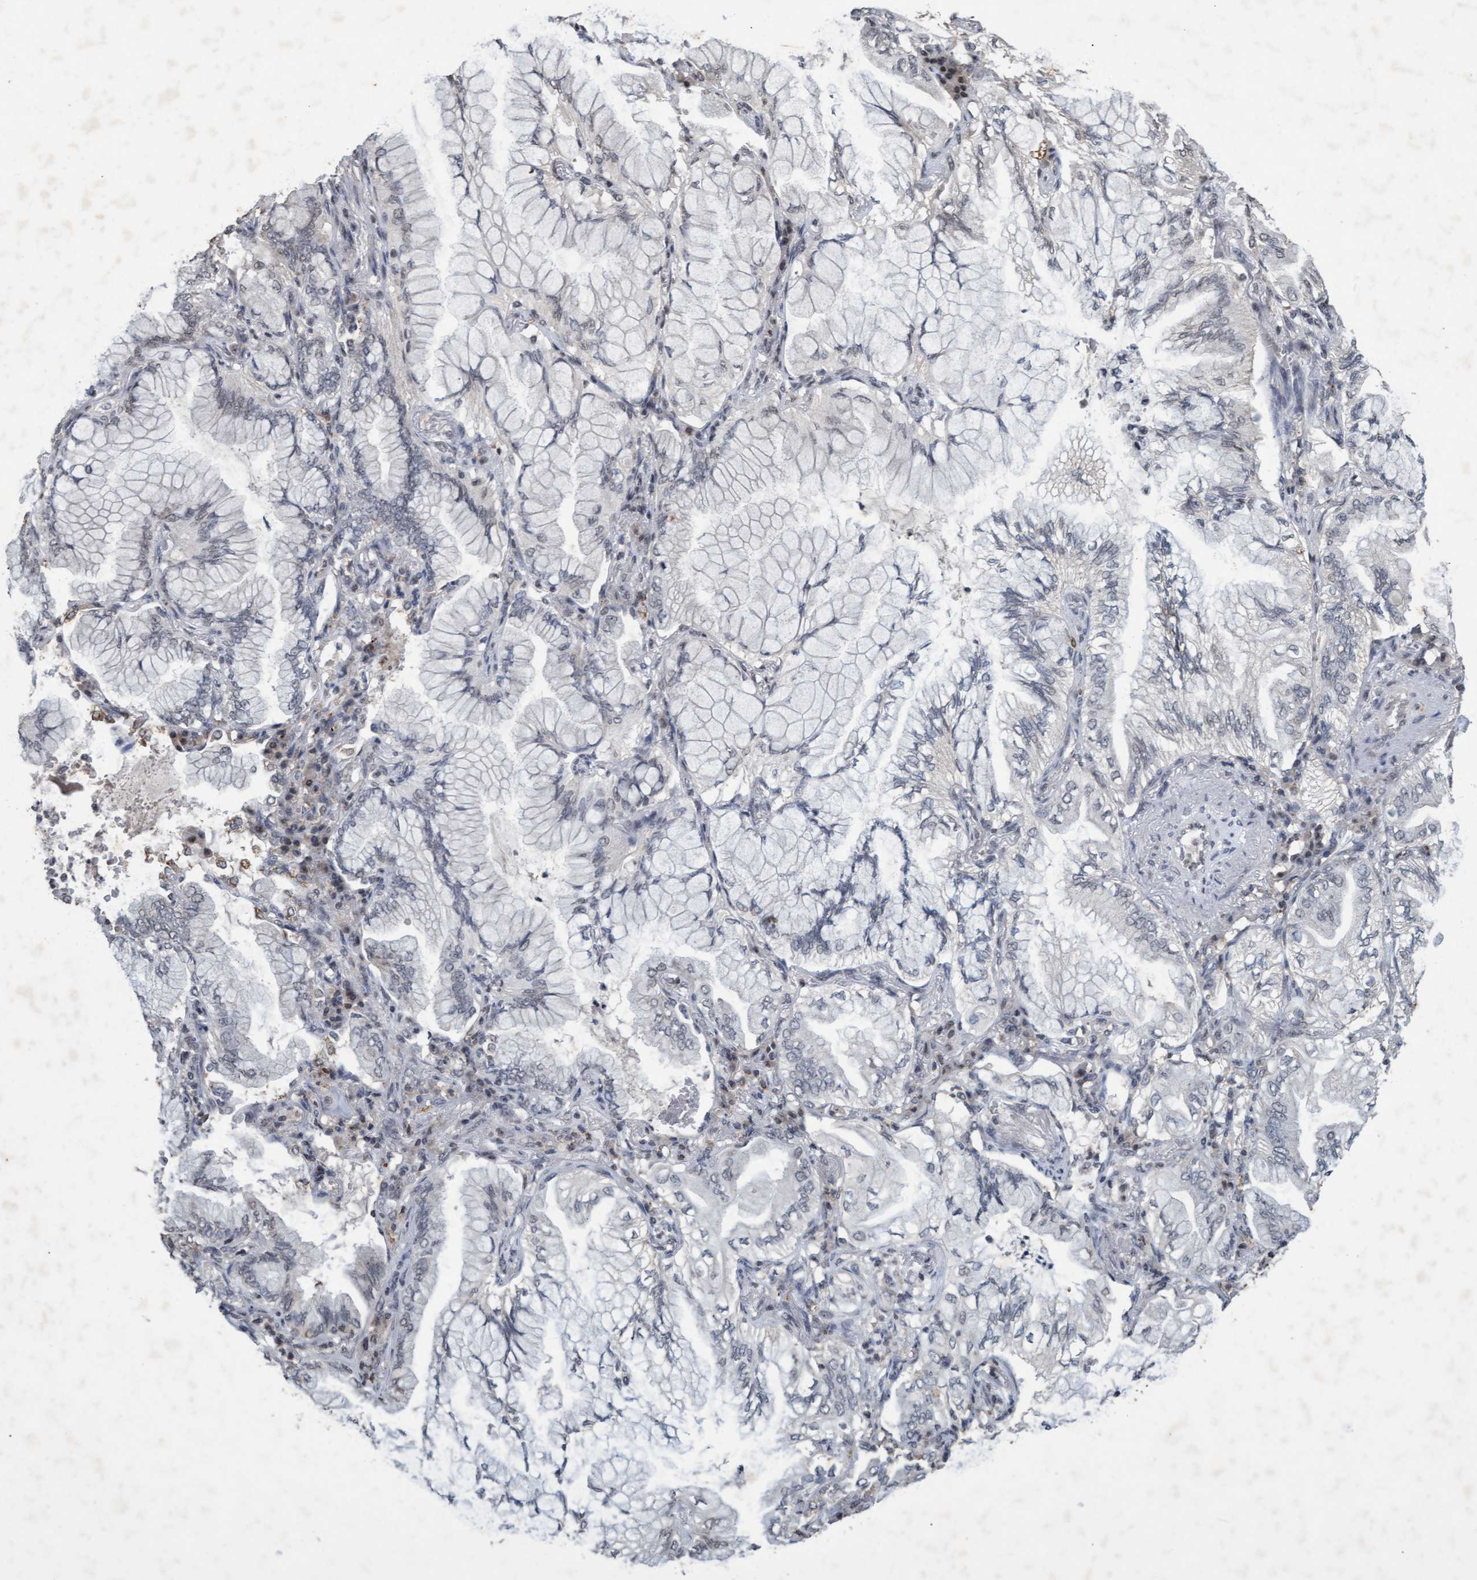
{"staining": {"intensity": "negative", "quantity": "none", "location": "none"}, "tissue": "lung cancer", "cell_type": "Tumor cells", "image_type": "cancer", "snomed": [{"axis": "morphology", "description": "Adenocarcinoma, NOS"}, {"axis": "topography", "description": "Lung"}], "caption": "An image of human adenocarcinoma (lung) is negative for staining in tumor cells.", "gene": "GALC", "patient": {"sex": "female", "age": 70}}